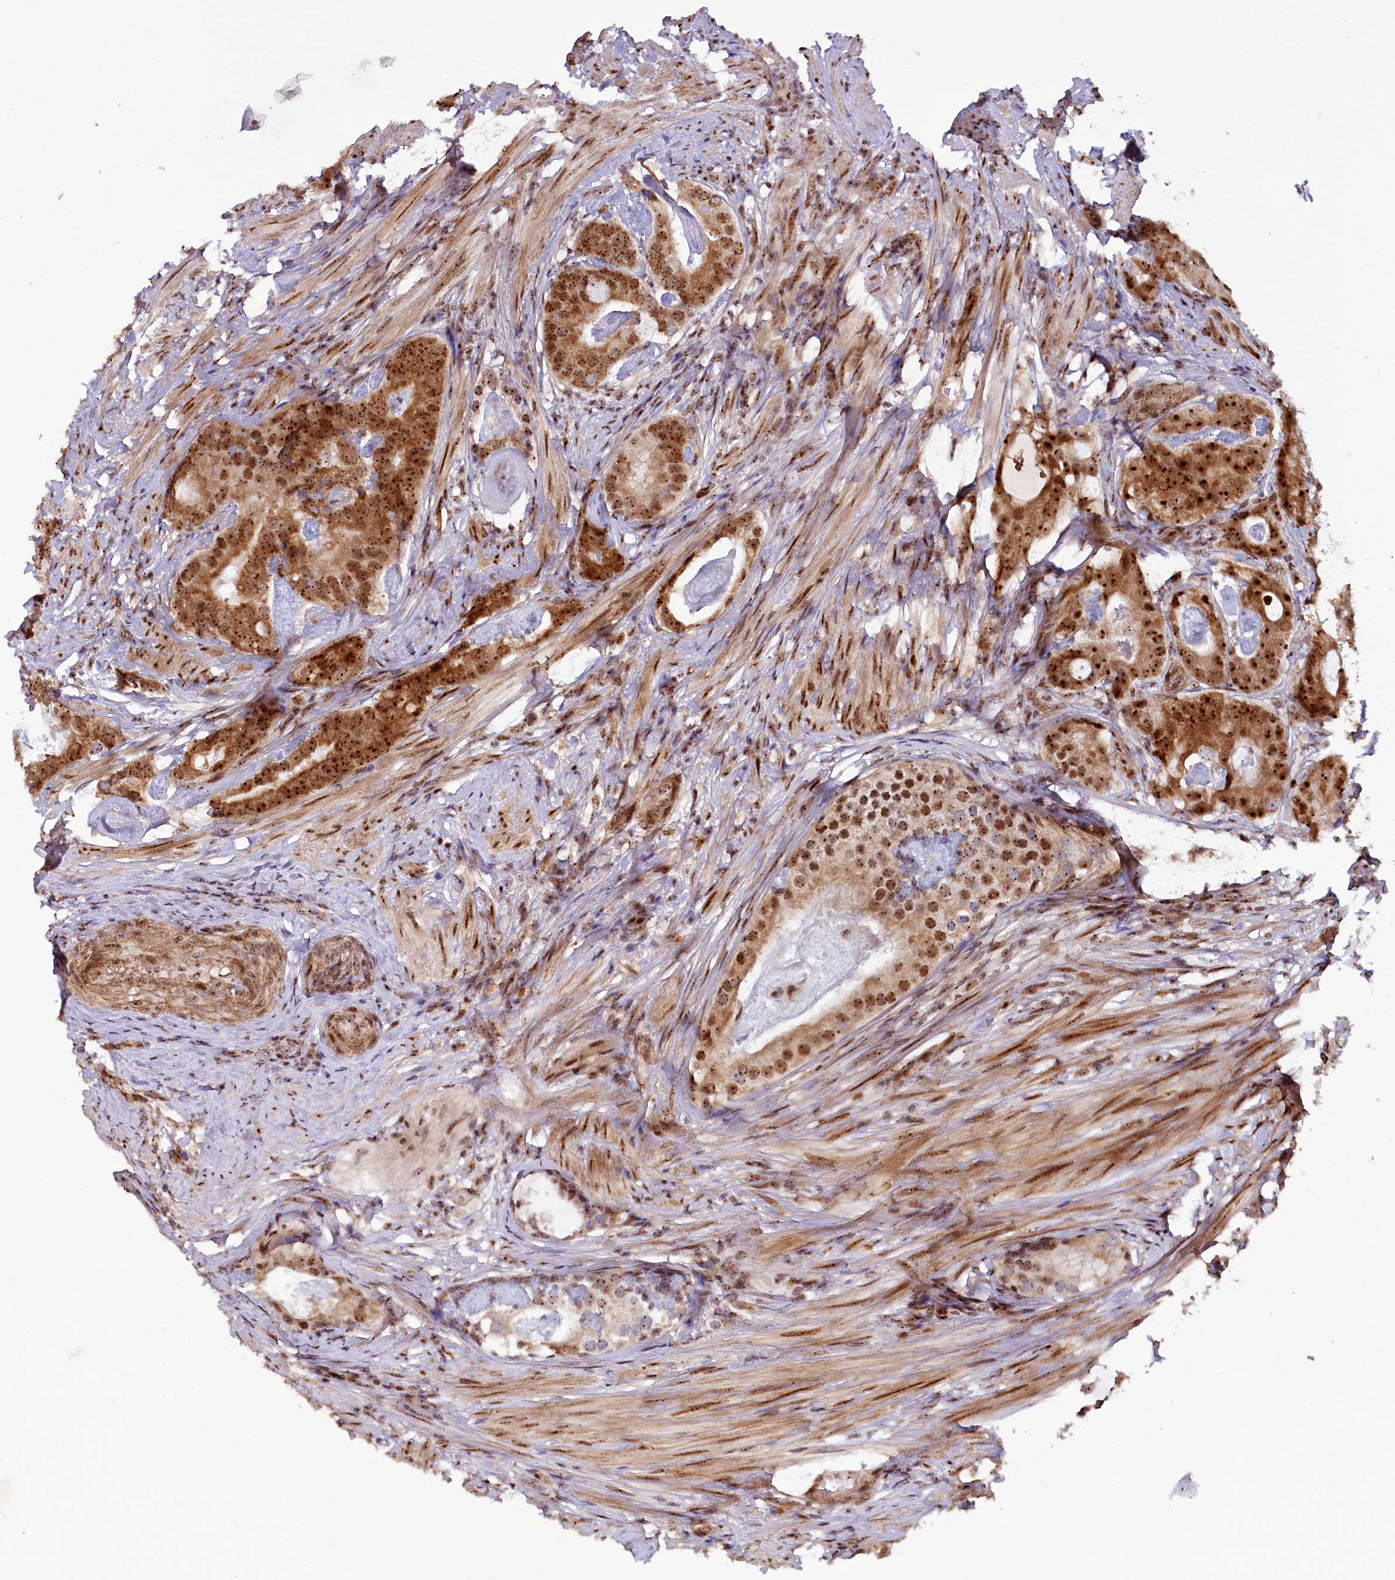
{"staining": {"intensity": "strong", "quantity": ">75%", "location": "cytoplasmic/membranous,nuclear"}, "tissue": "prostate cancer", "cell_type": "Tumor cells", "image_type": "cancer", "snomed": [{"axis": "morphology", "description": "Adenocarcinoma, Low grade"}, {"axis": "topography", "description": "Prostate"}], "caption": "Prostate cancer (adenocarcinoma (low-grade)) stained with a brown dye exhibits strong cytoplasmic/membranous and nuclear positive staining in approximately >75% of tumor cells.", "gene": "TCOF1", "patient": {"sex": "male", "age": 71}}